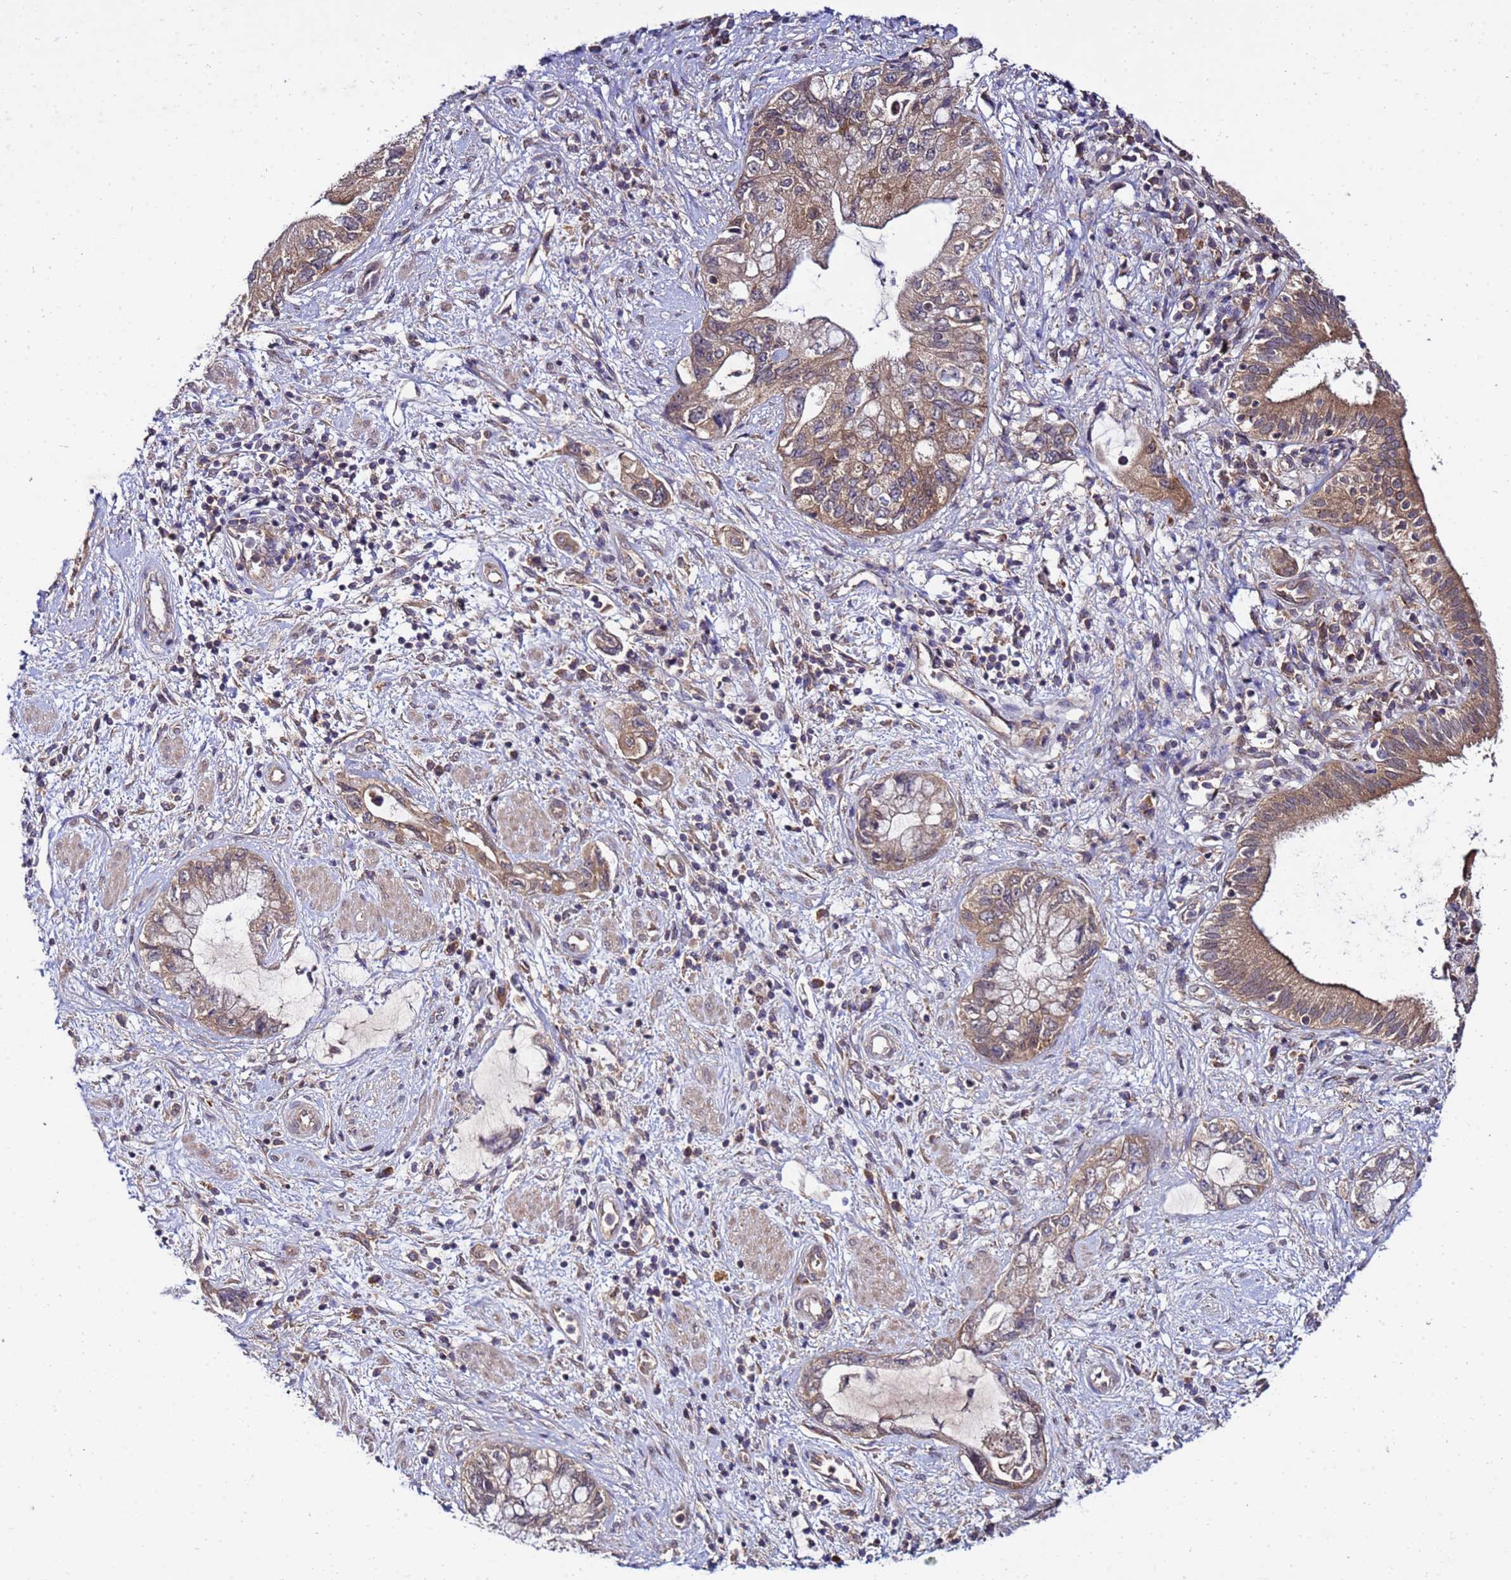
{"staining": {"intensity": "moderate", "quantity": ">75%", "location": "cytoplasmic/membranous"}, "tissue": "pancreatic cancer", "cell_type": "Tumor cells", "image_type": "cancer", "snomed": [{"axis": "morphology", "description": "Adenocarcinoma, NOS"}, {"axis": "topography", "description": "Pancreas"}], "caption": "Human adenocarcinoma (pancreatic) stained with a protein marker displays moderate staining in tumor cells.", "gene": "GSPT2", "patient": {"sex": "female", "age": 73}}